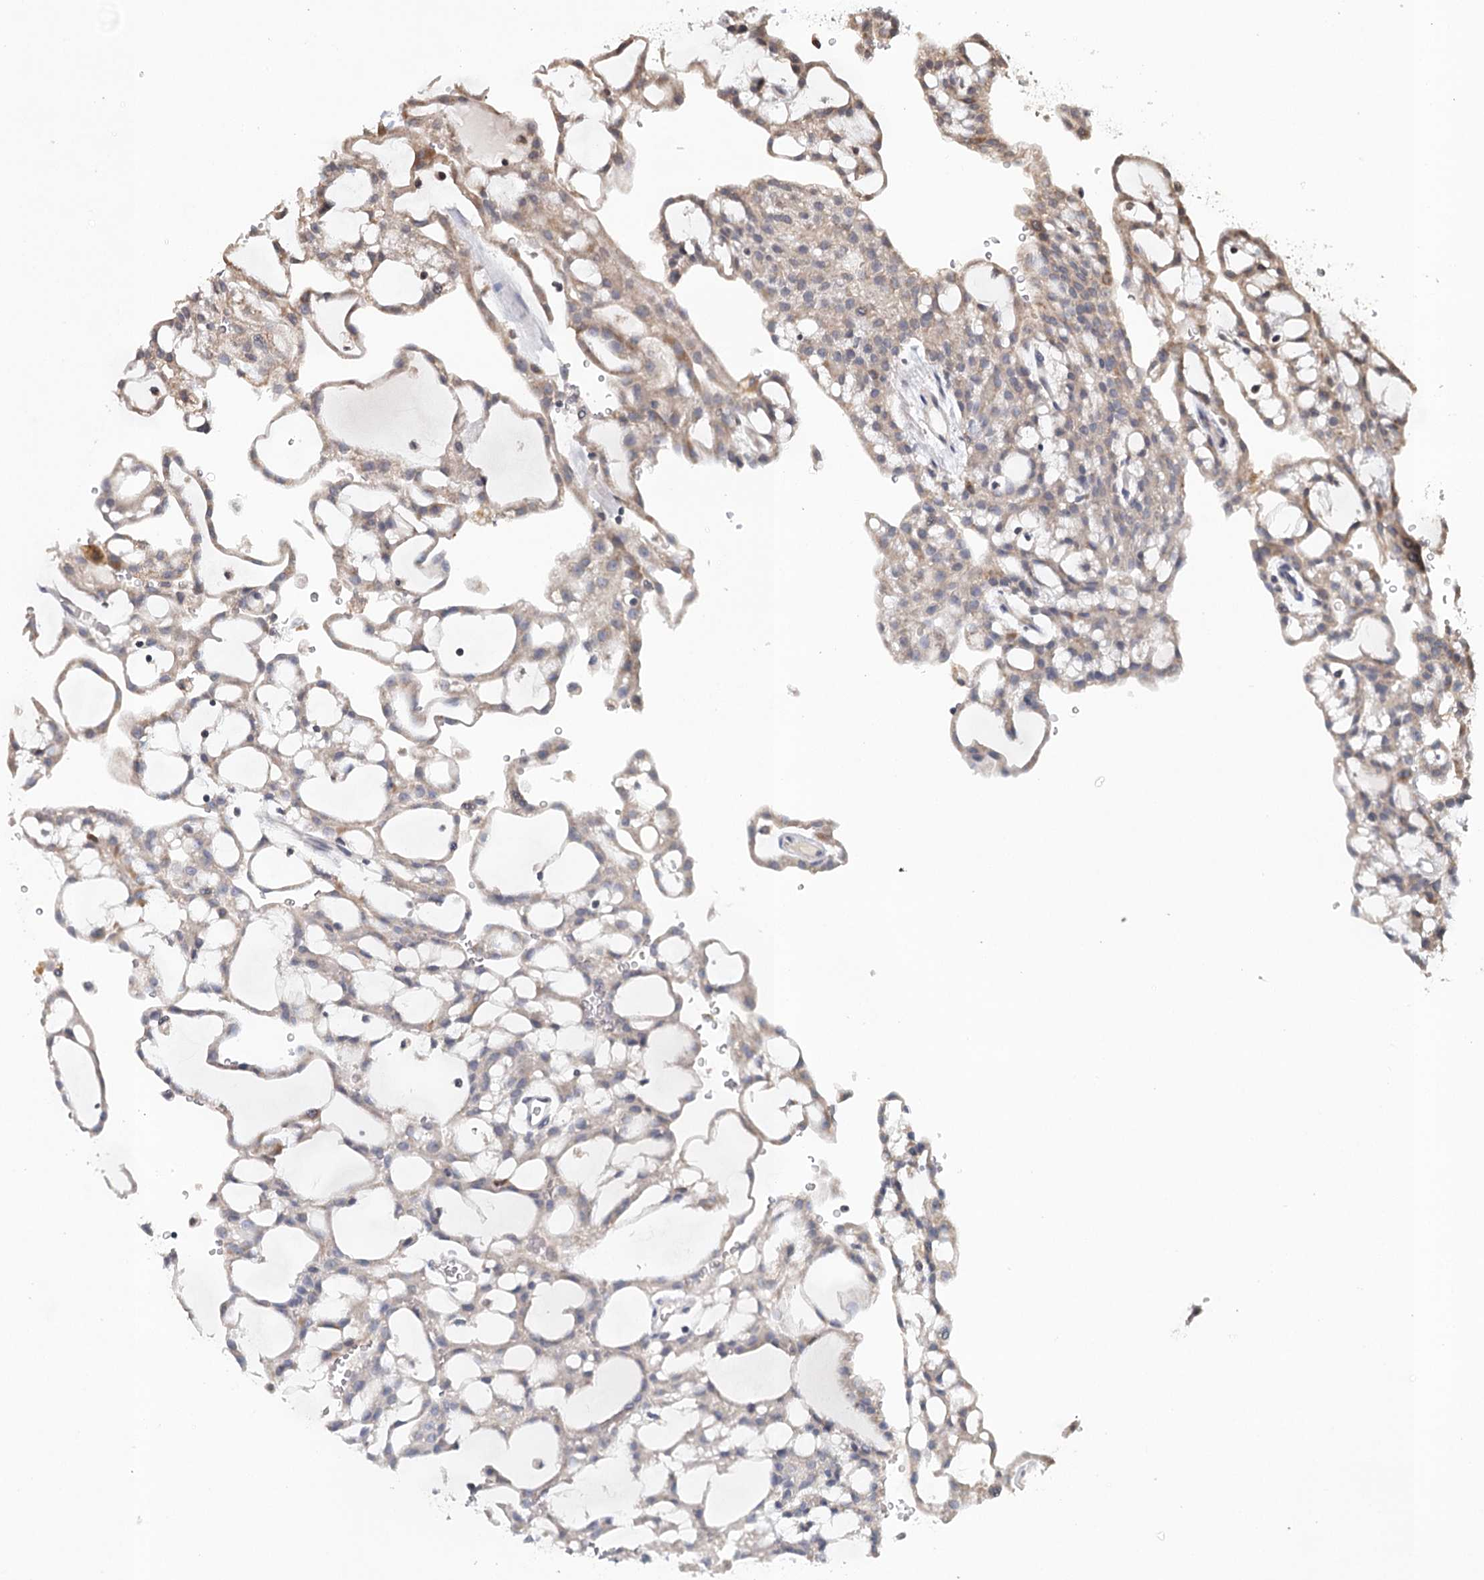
{"staining": {"intensity": "weak", "quantity": ">75%", "location": "cytoplasmic/membranous"}, "tissue": "renal cancer", "cell_type": "Tumor cells", "image_type": "cancer", "snomed": [{"axis": "morphology", "description": "Adenocarcinoma, NOS"}, {"axis": "topography", "description": "Kidney"}], "caption": "Weak cytoplasmic/membranous expression is identified in about >75% of tumor cells in renal adenocarcinoma.", "gene": "ICOS", "patient": {"sex": "male", "age": 63}}